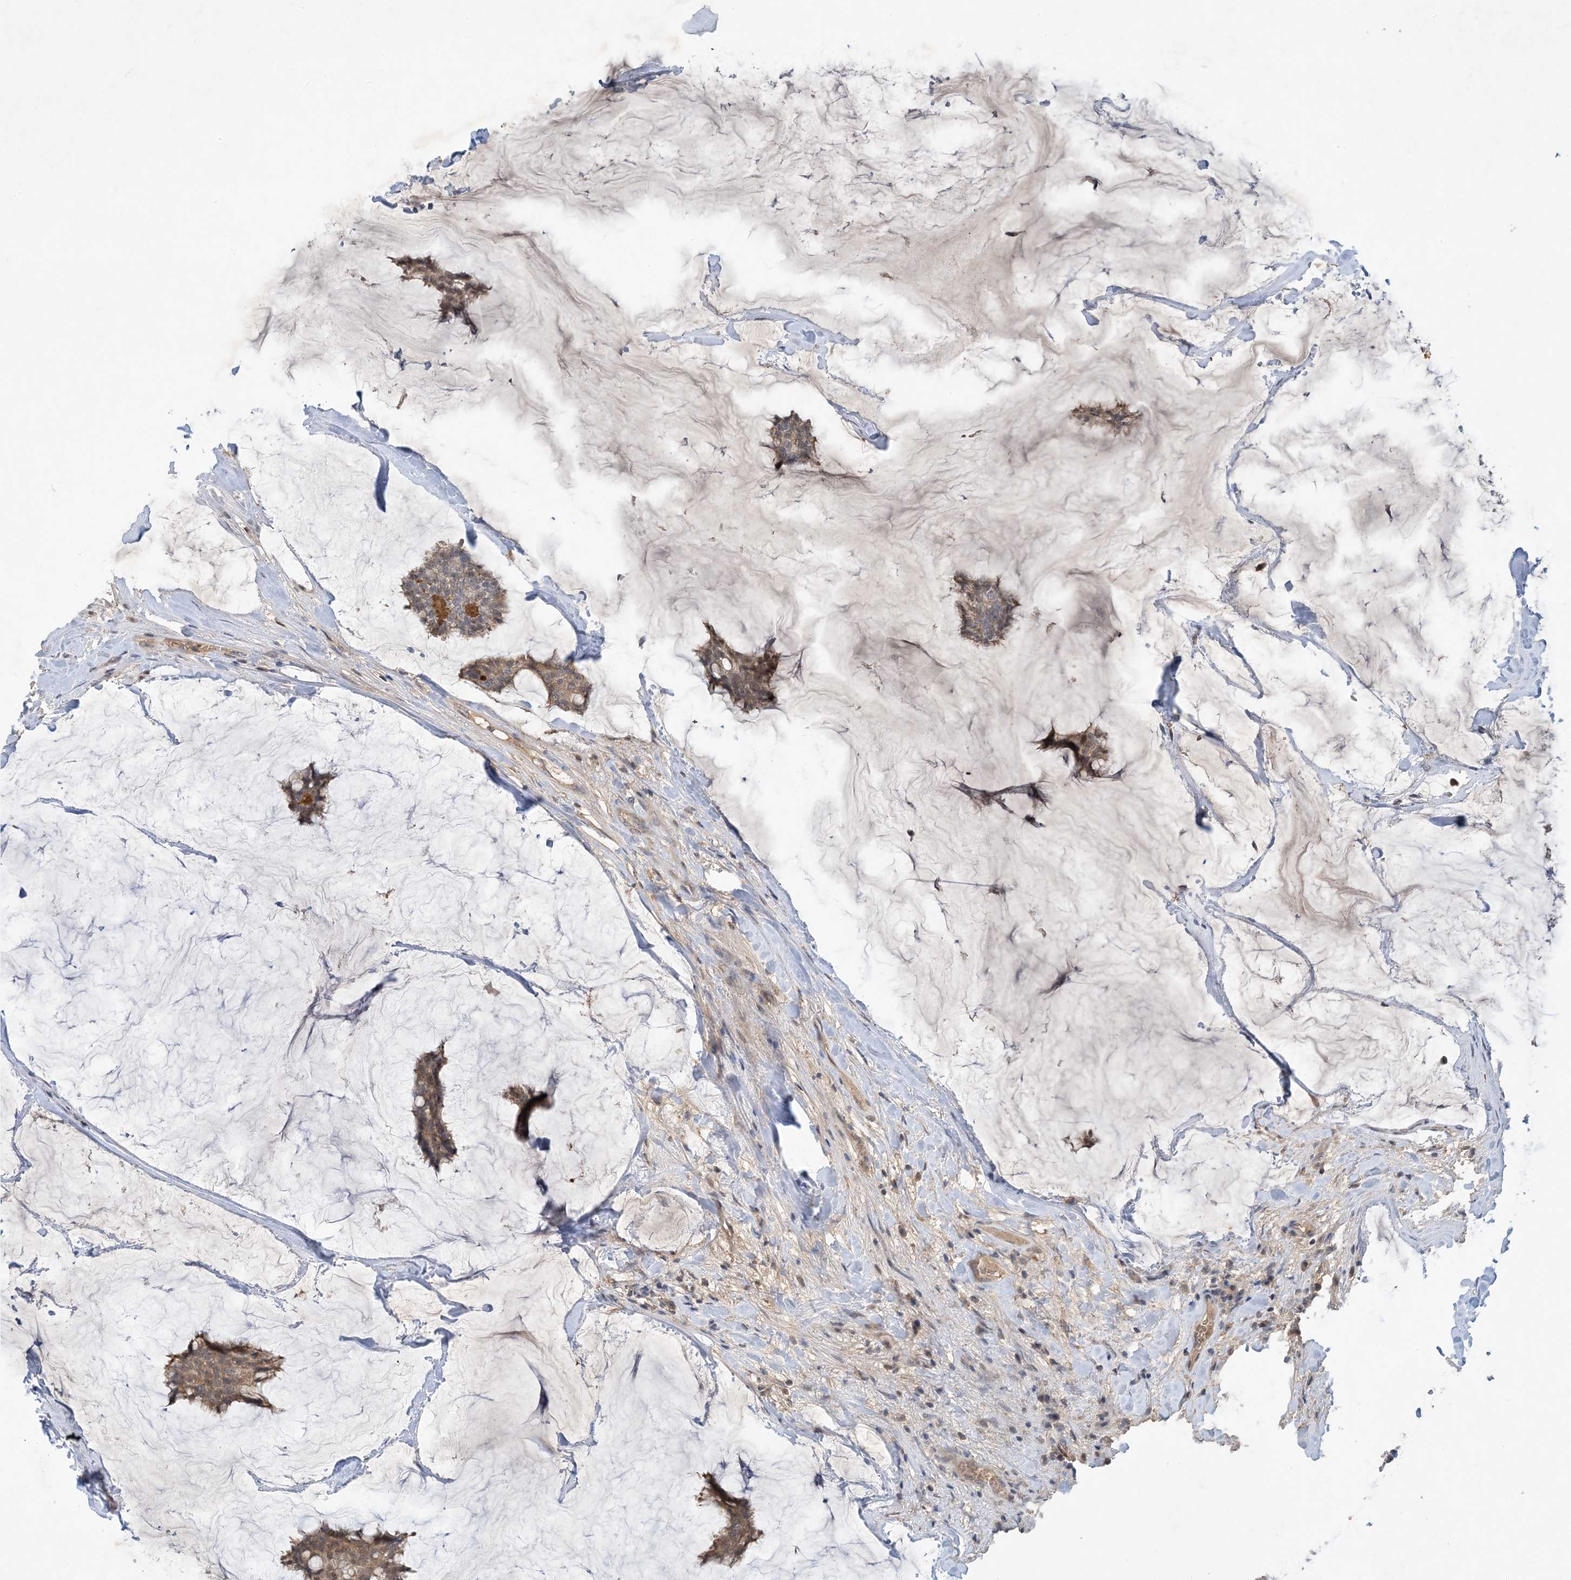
{"staining": {"intensity": "weak", "quantity": ">75%", "location": "cytoplasmic/membranous"}, "tissue": "breast cancer", "cell_type": "Tumor cells", "image_type": "cancer", "snomed": [{"axis": "morphology", "description": "Duct carcinoma"}, {"axis": "topography", "description": "Breast"}], "caption": "Breast cancer (infiltrating ductal carcinoma) stained with immunohistochemistry (IHC) exhibits weak cytoplasmic/membranous positivity in approximately >75% of tumor cells.", "gene": "UBE2E1", "patient": {"sex": "female", "age": 93}}